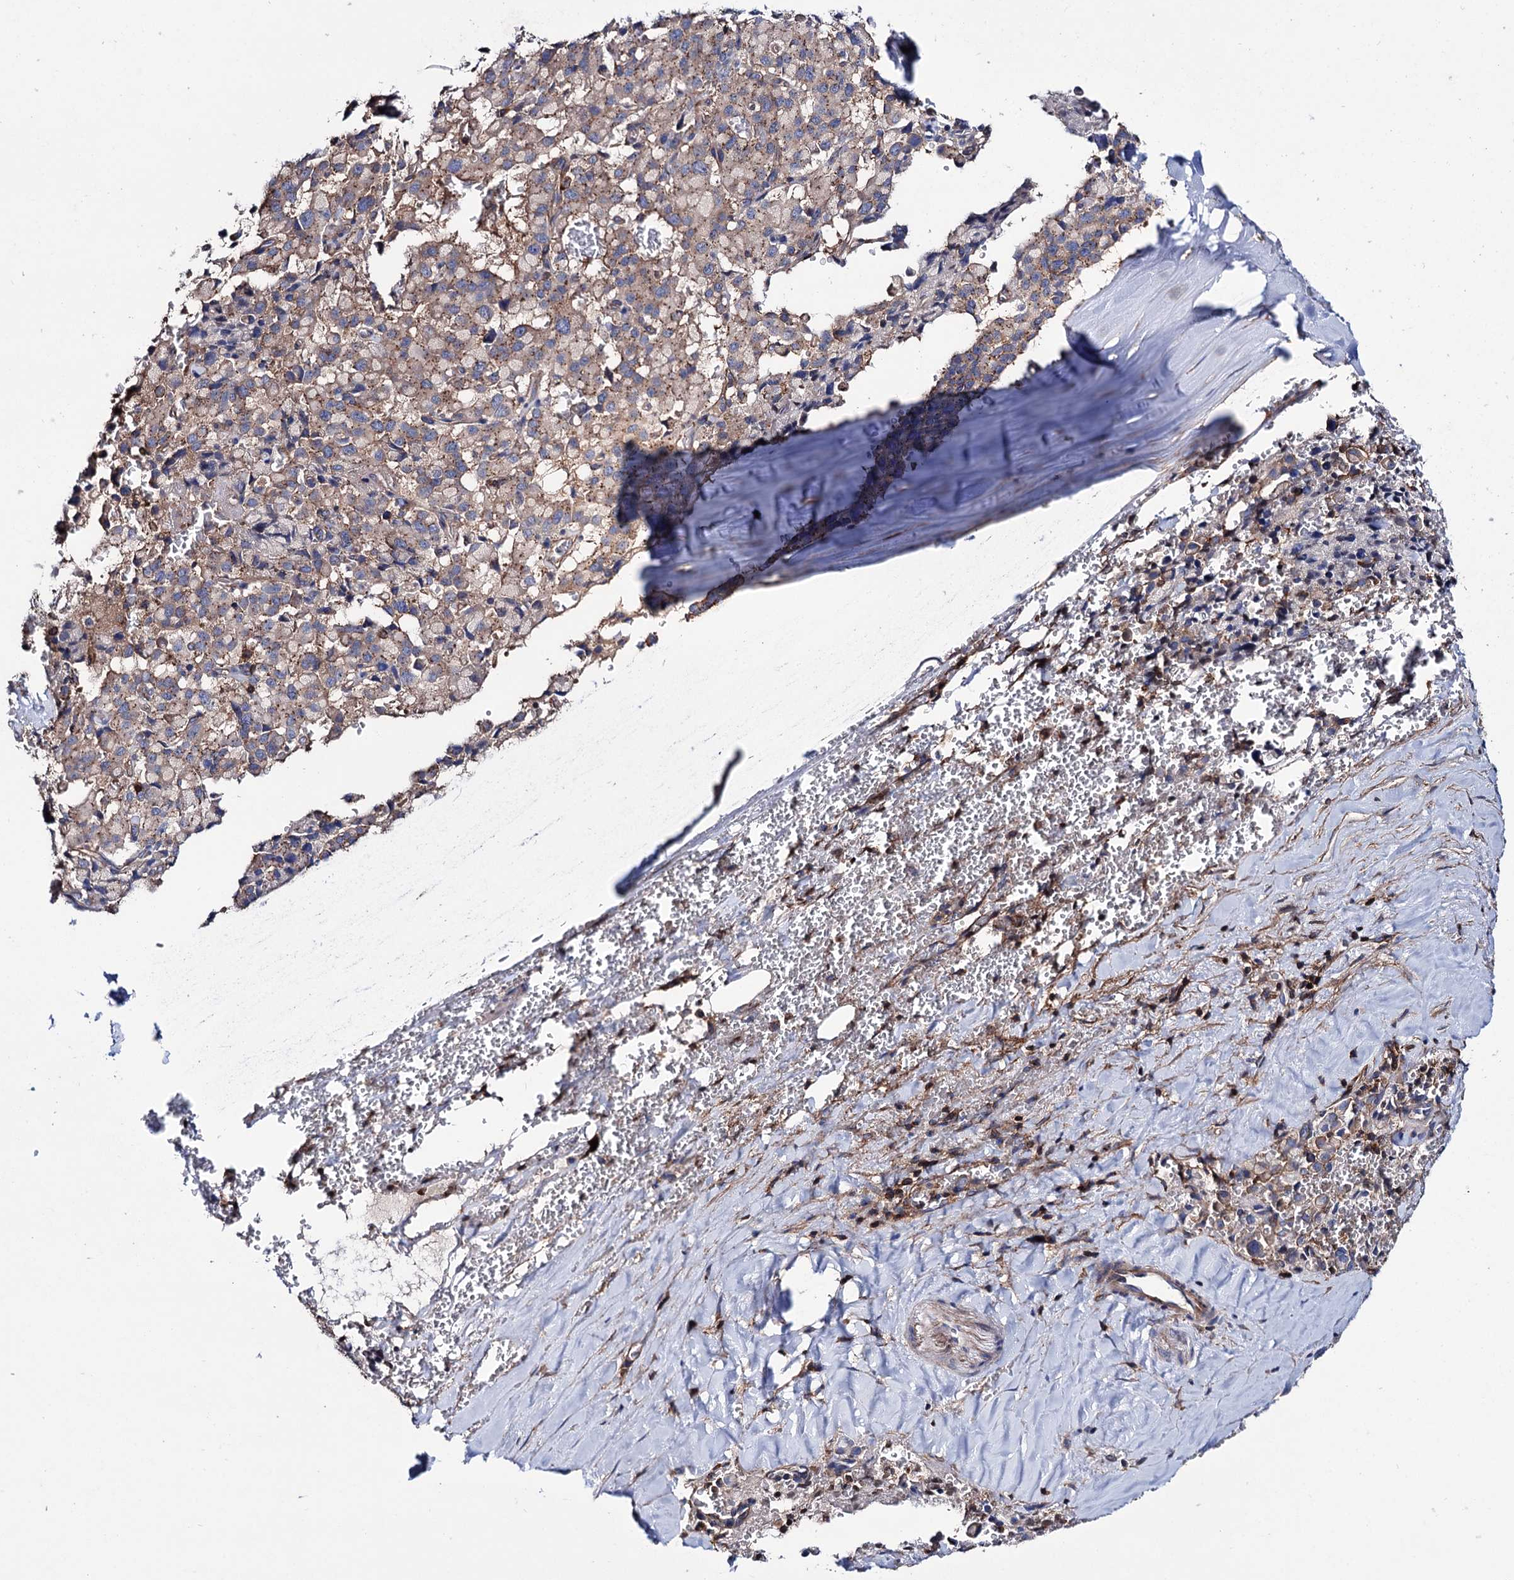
{"staining": {"intensity": "weak", "quantity": "<25%", "location": "cytoplasmic/membranous"}, "tissue": "pancreatic cancer", "cell_type": "Tumor cells", "image_type": "cancer", "snomed": [{"axis": "morphology", "description": "Adenocarcinoma, NOS"}, {"axis": "topography", "description": "Pancreas"}], "caption": "High magnification brightfield microscopy of adenocarcinoma (pancreatic) stained with DAB (brown) and counterstained with hematoxylin (blue): tumor cells show no significant staining.", "gene": "DEF6", "patient": {"sex": "male", "age": 65}}